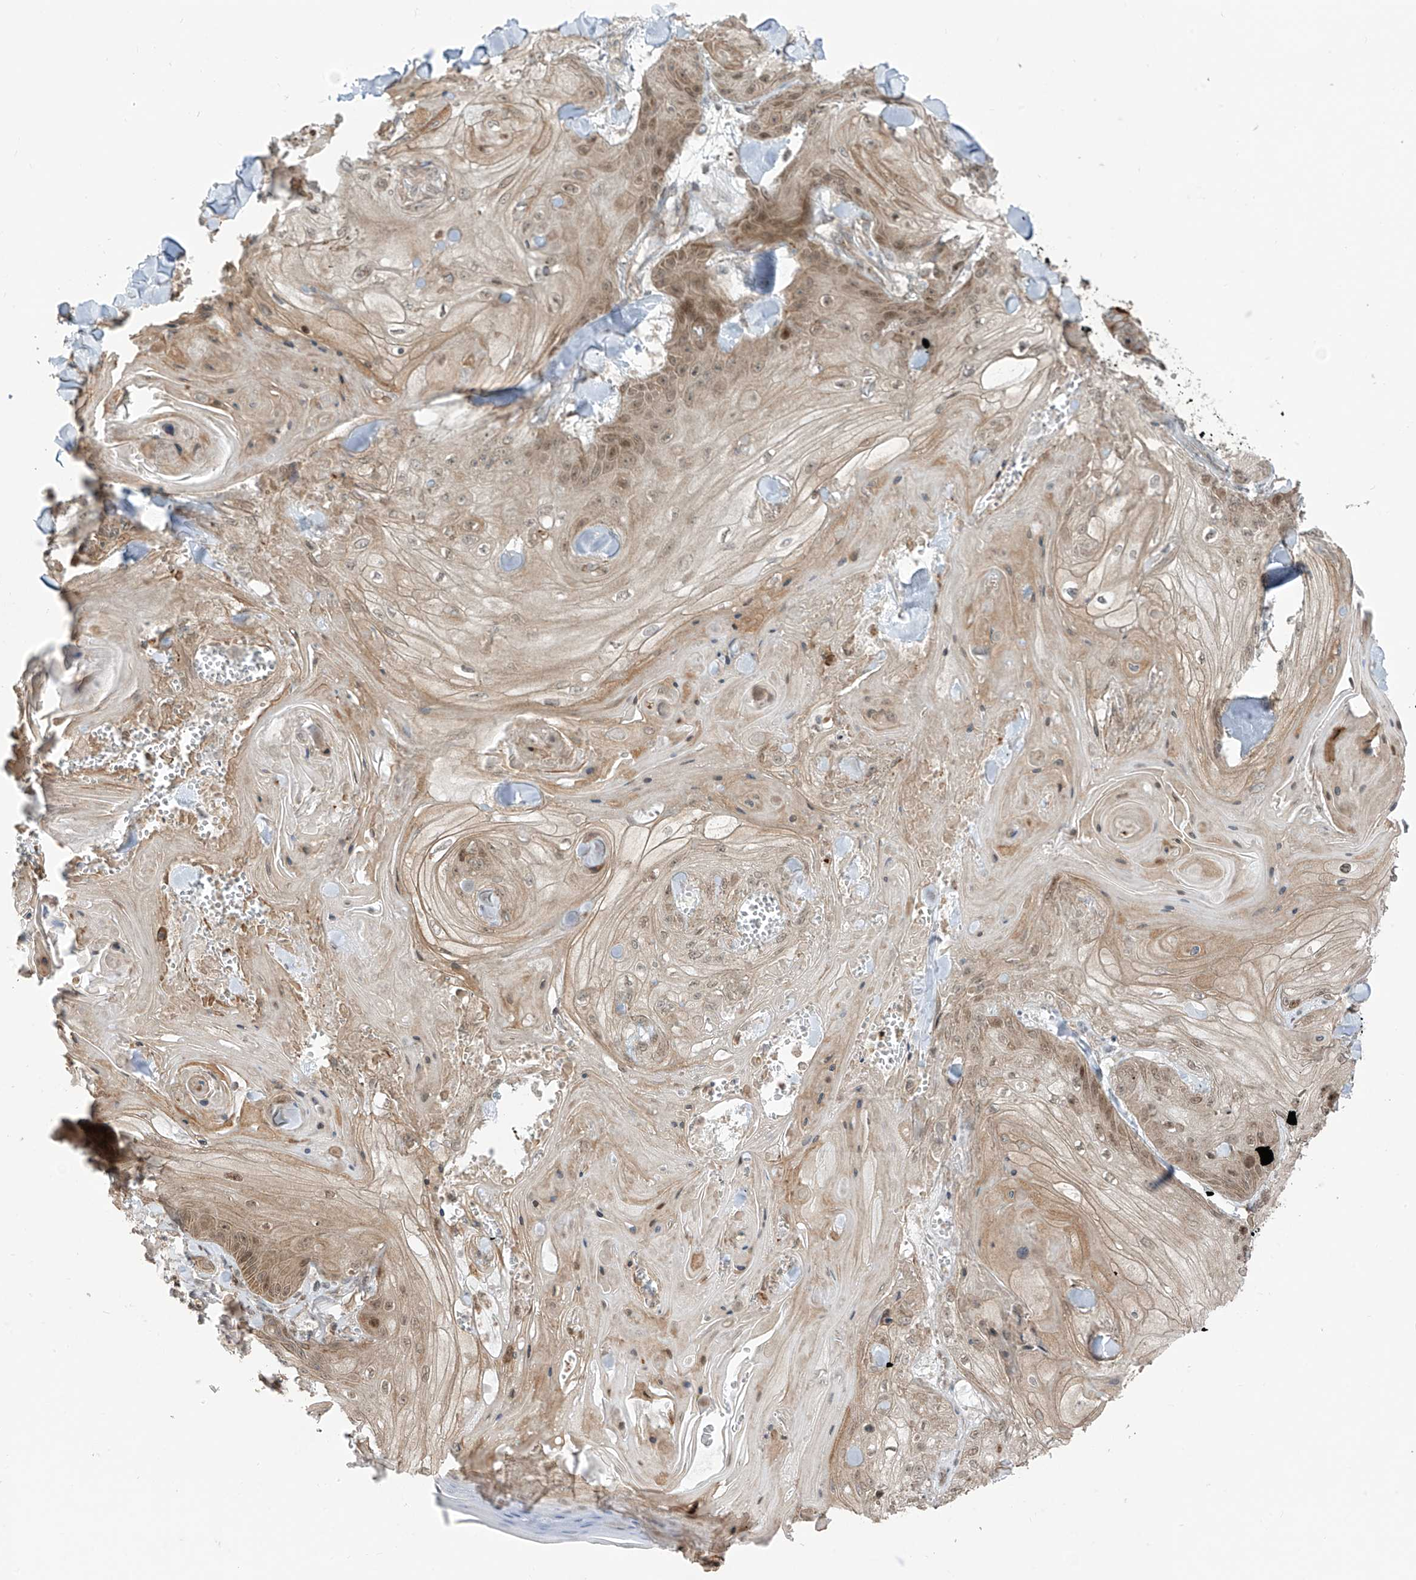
{"staining": {"intensity": "moderate", "quantity": ">75%", "location": "cytoplasmic/membranous,nuclear"}, "tissue": "skin cancer", "cell_type": "Tumor cells", "image_type": "cancer", "snomed": [{"axis": "morphology", "description": "Squamous cell carcinoma, NOS"}, {"axis": "topography", "description": "Skin"}], "caption": "This photomicrograph exhibits immunohistochemistry staining of human skin squamous cell carcinoma, with medium moderate cytoplasmic/membranous and nuclear staining in about >75% of tumor cells.", "gene": "PDE11A", "patient": {"sex": "male", "age": 74}}